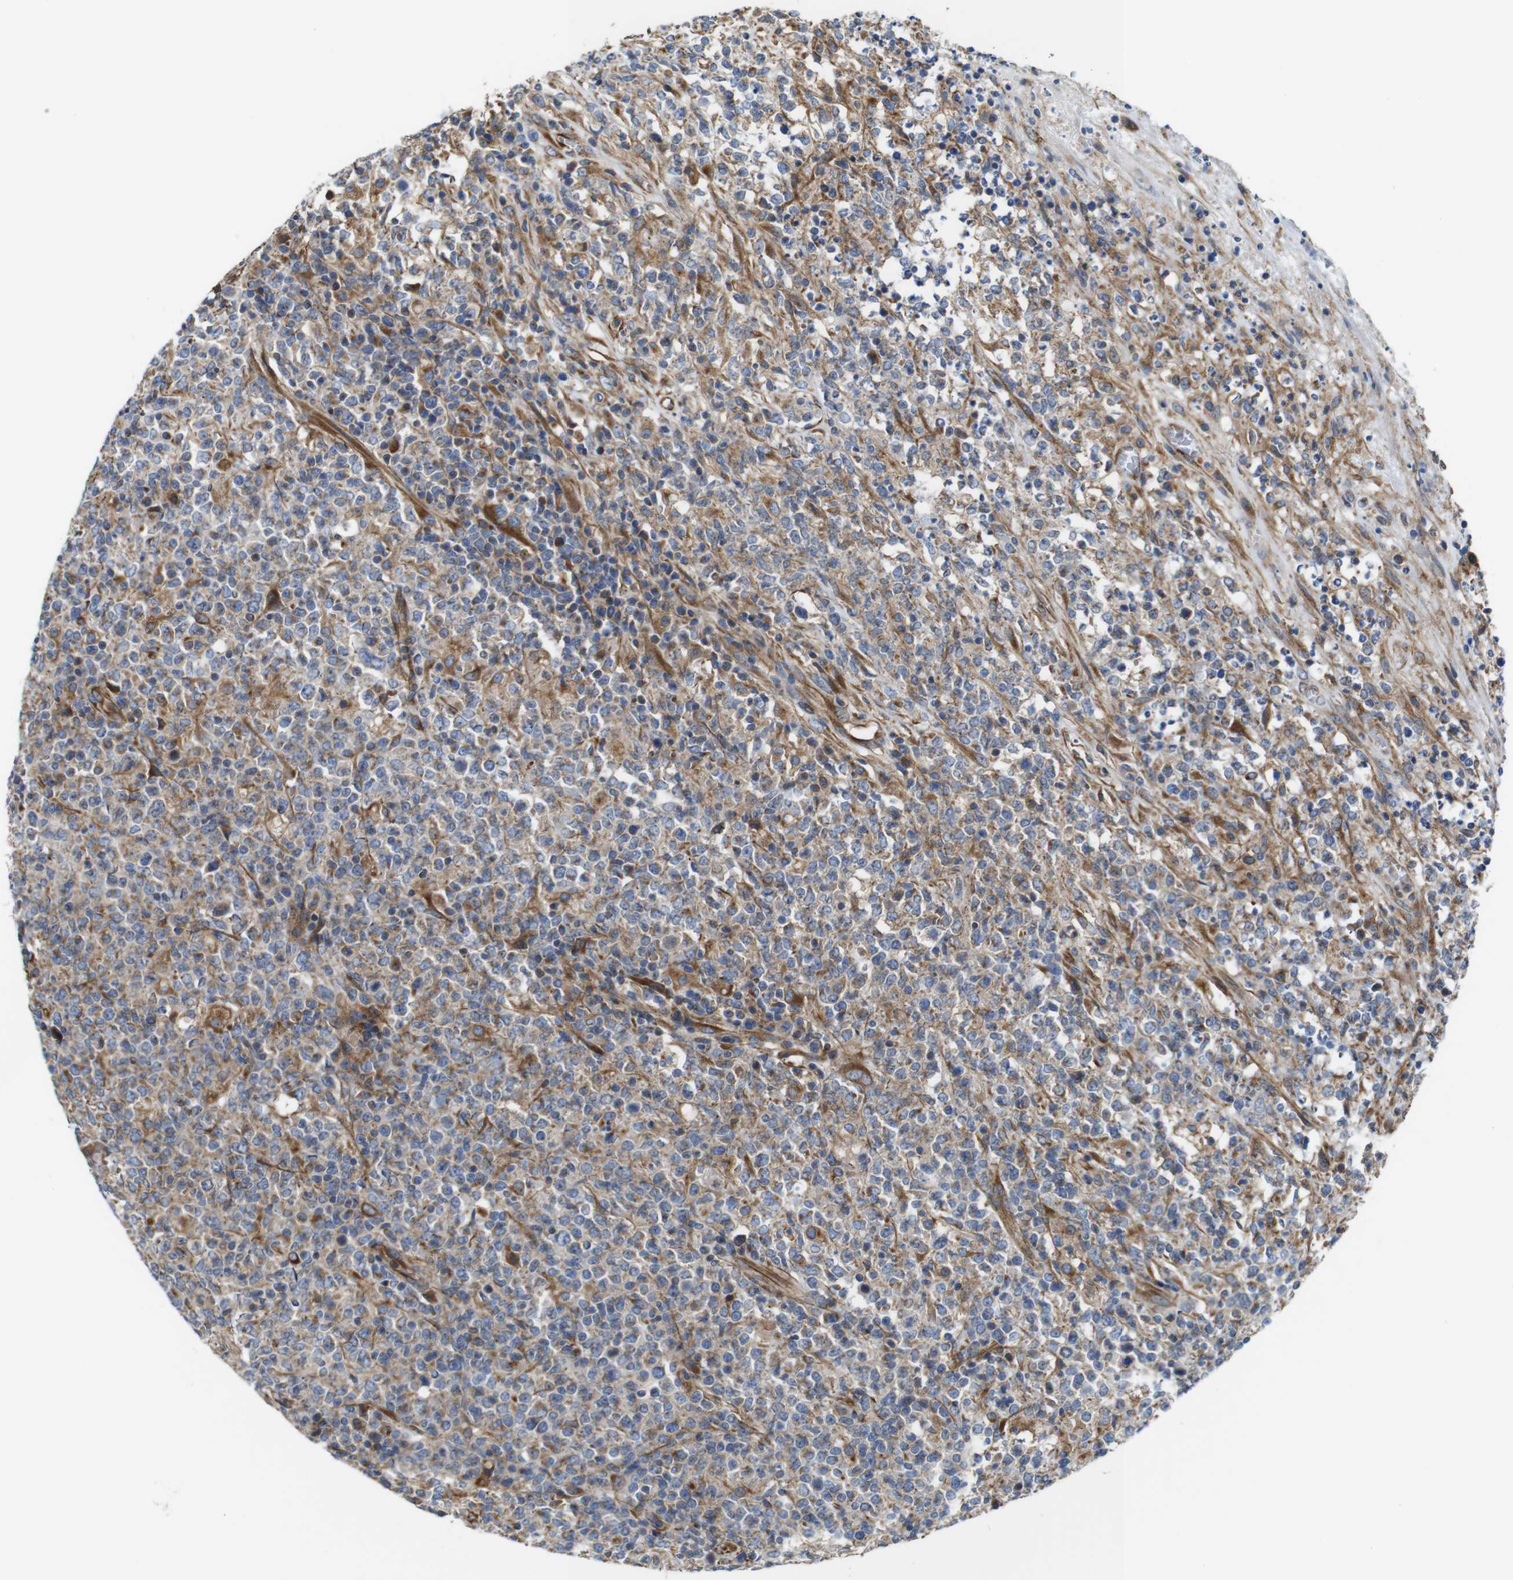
{"staining": {"intensity": "weak", "quantity": ">75%", "location": "cytoplasmic/membranous"}, "tissue": "lymphoma", "cell_type": "Tumor cells", "image_type": "cancer", "snomed": [{"axis": "morphology", "description": "Malignant lymphoma, non-Hodgkin's type, High grade"}, {"axis": "topography", "description": "Lymph node"}], "caption": "Protein expression analysis of human malignant lymphoma, non-Hodgkin's type (high-grade) reveals weak cytoplasmic/membranous expression in approximately >75% of tumor cells.", "gene": "POMK", "patient": {"sex": "female", "age": 84}}